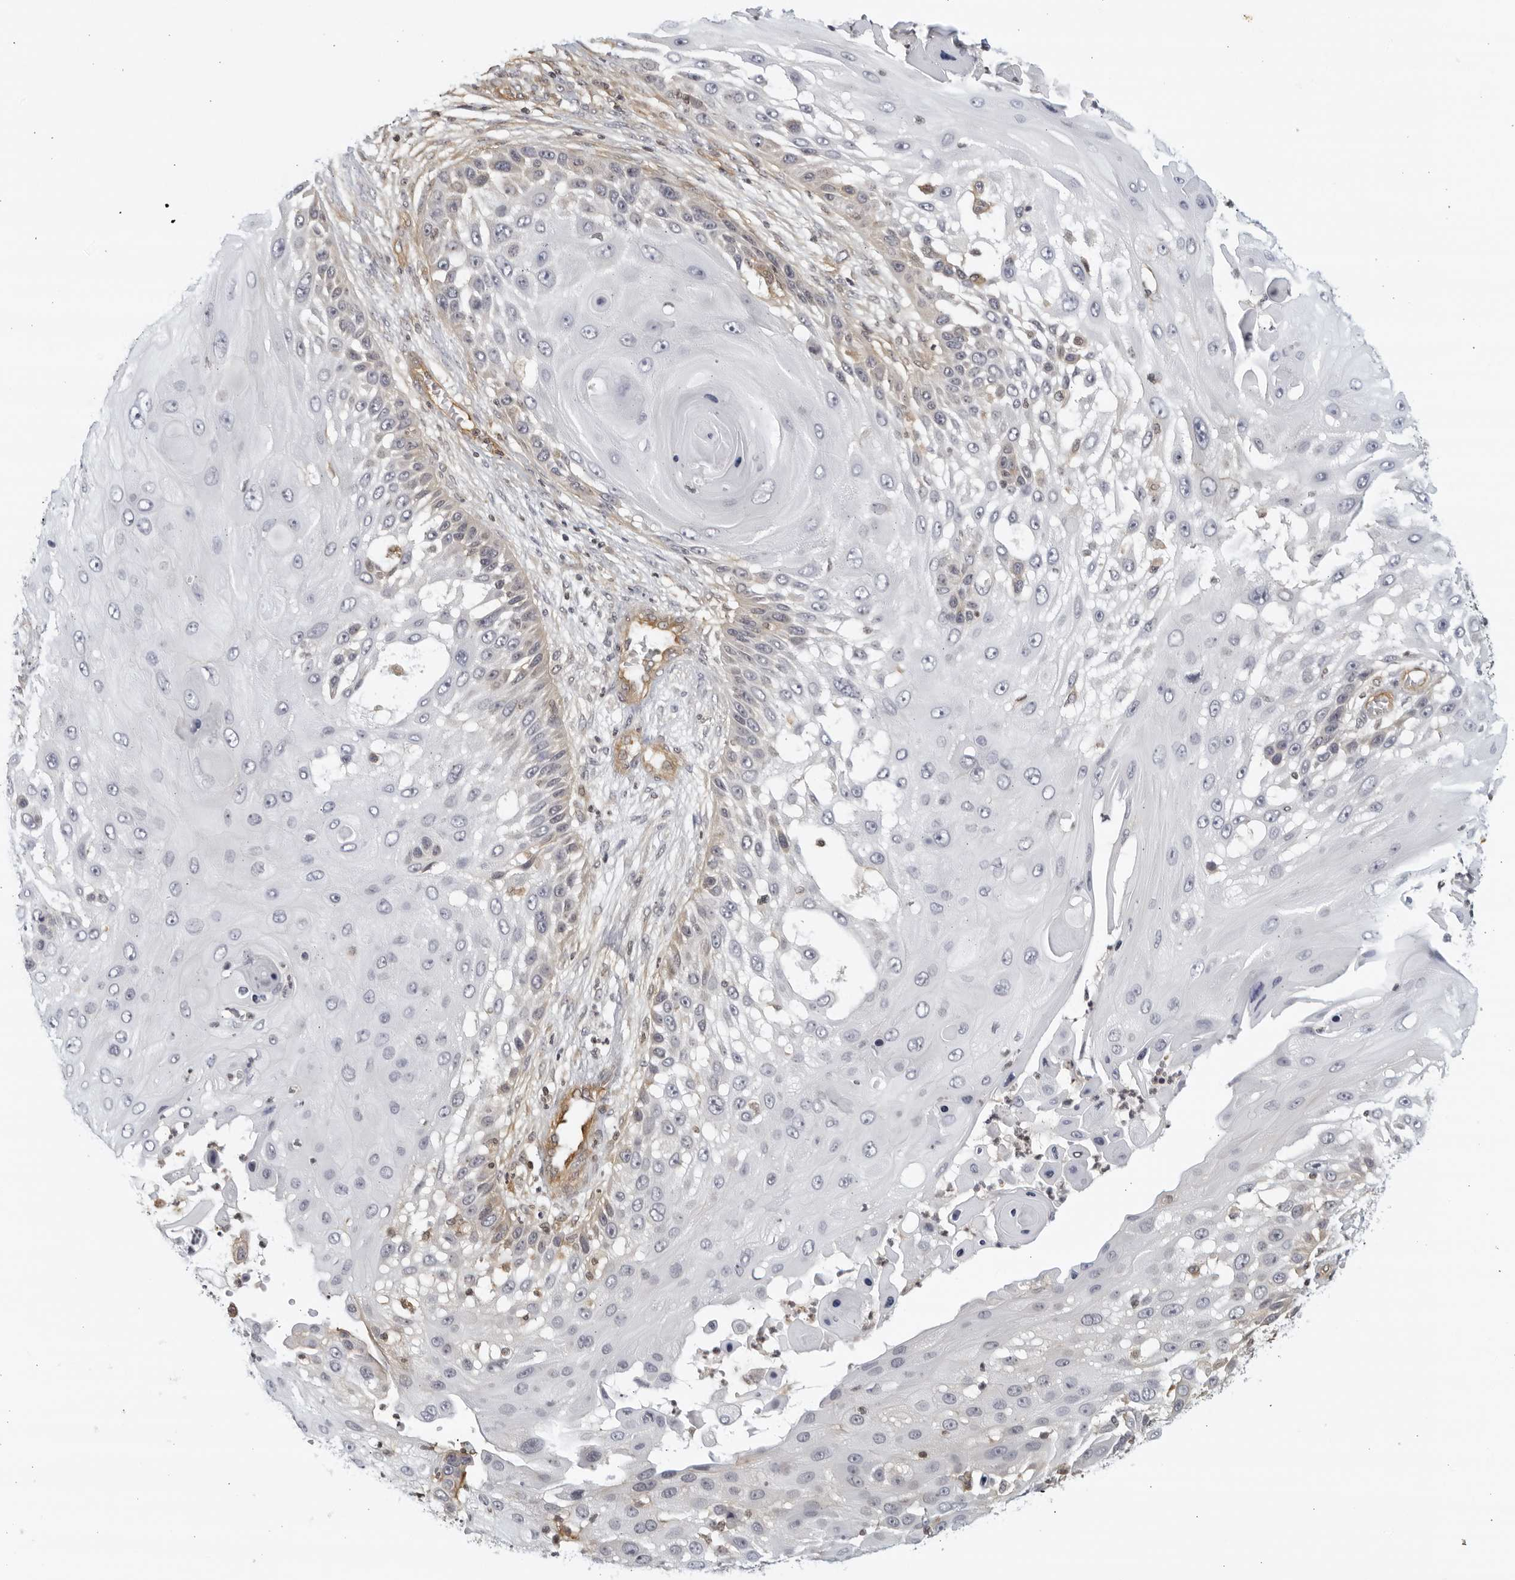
{"staining": {"intensity": "negative", "quantity": "none", "location": "none"}, "tissue": "skin cancer", "cell_type": "Tumor cells", "image_type": "cancer", "snomed": [{"axis": "morphology", "description": "Squamous cell carcinoma, NOS"}, {"axis": "topography", "description": "Skin"}], "caption": "A micrograph of squamous cell carcinoma (skin) stained for a protein displays no brown staining in tumor cells.", "gene": "SERTAD4", "patient": {"sex": "female", "age": 44}}